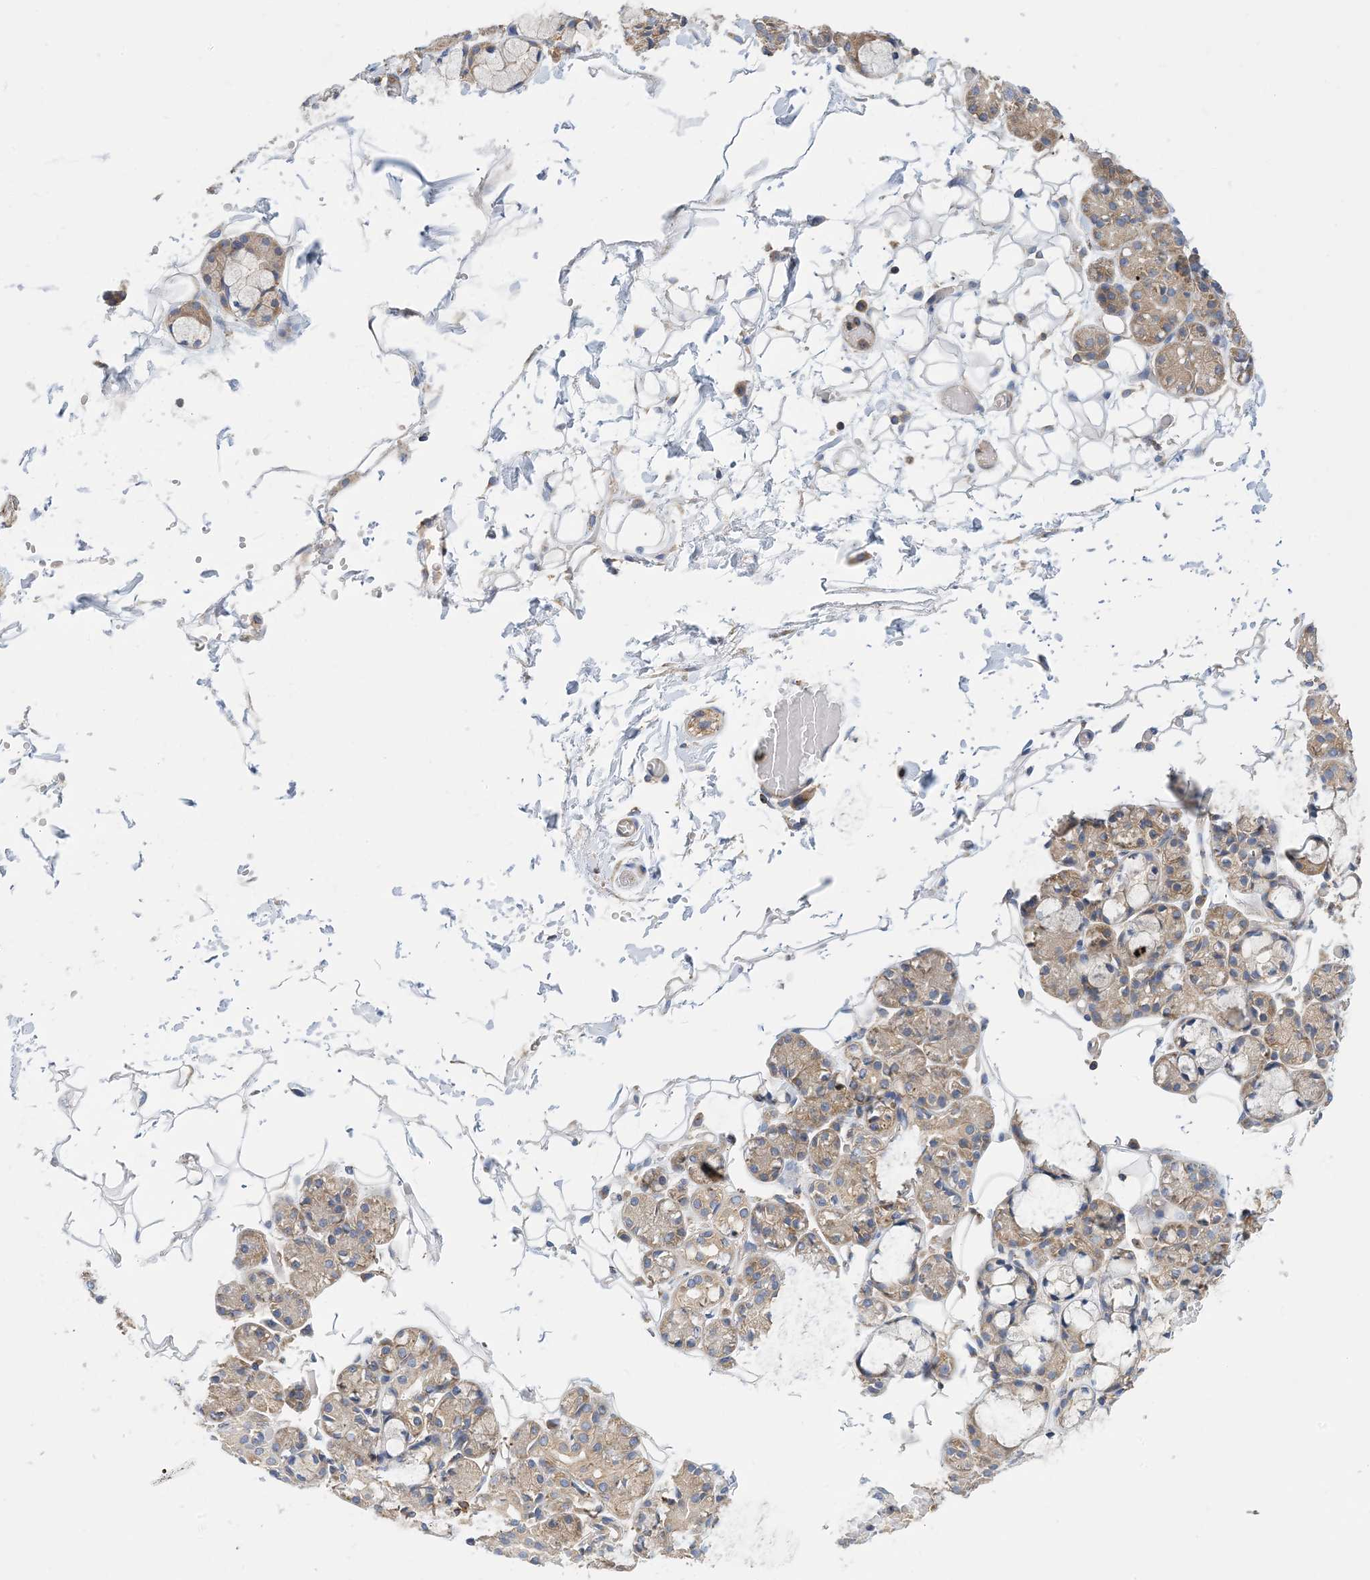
{"staining": {"intensity": "moderate", "quantity": "25%-75%", "location": "cytoplasmic/membranous"}, "tissue": "salivary gland", "cell_type": "Glandular cells", "image_type": "normal", "snomed": [{"axis": "morphology", "description": "Normal tissue, NOS"}, {"axis": "topography", "description": "Salivary gland"}], "caption": "Protein expression analysis of normal salivary gland displays moderate cytoplasmic/membranous staining in about 25%-75% of glandular cells.", "gene": "DYNC1LI1", "patient": {"sex": "male", "age": 63}}